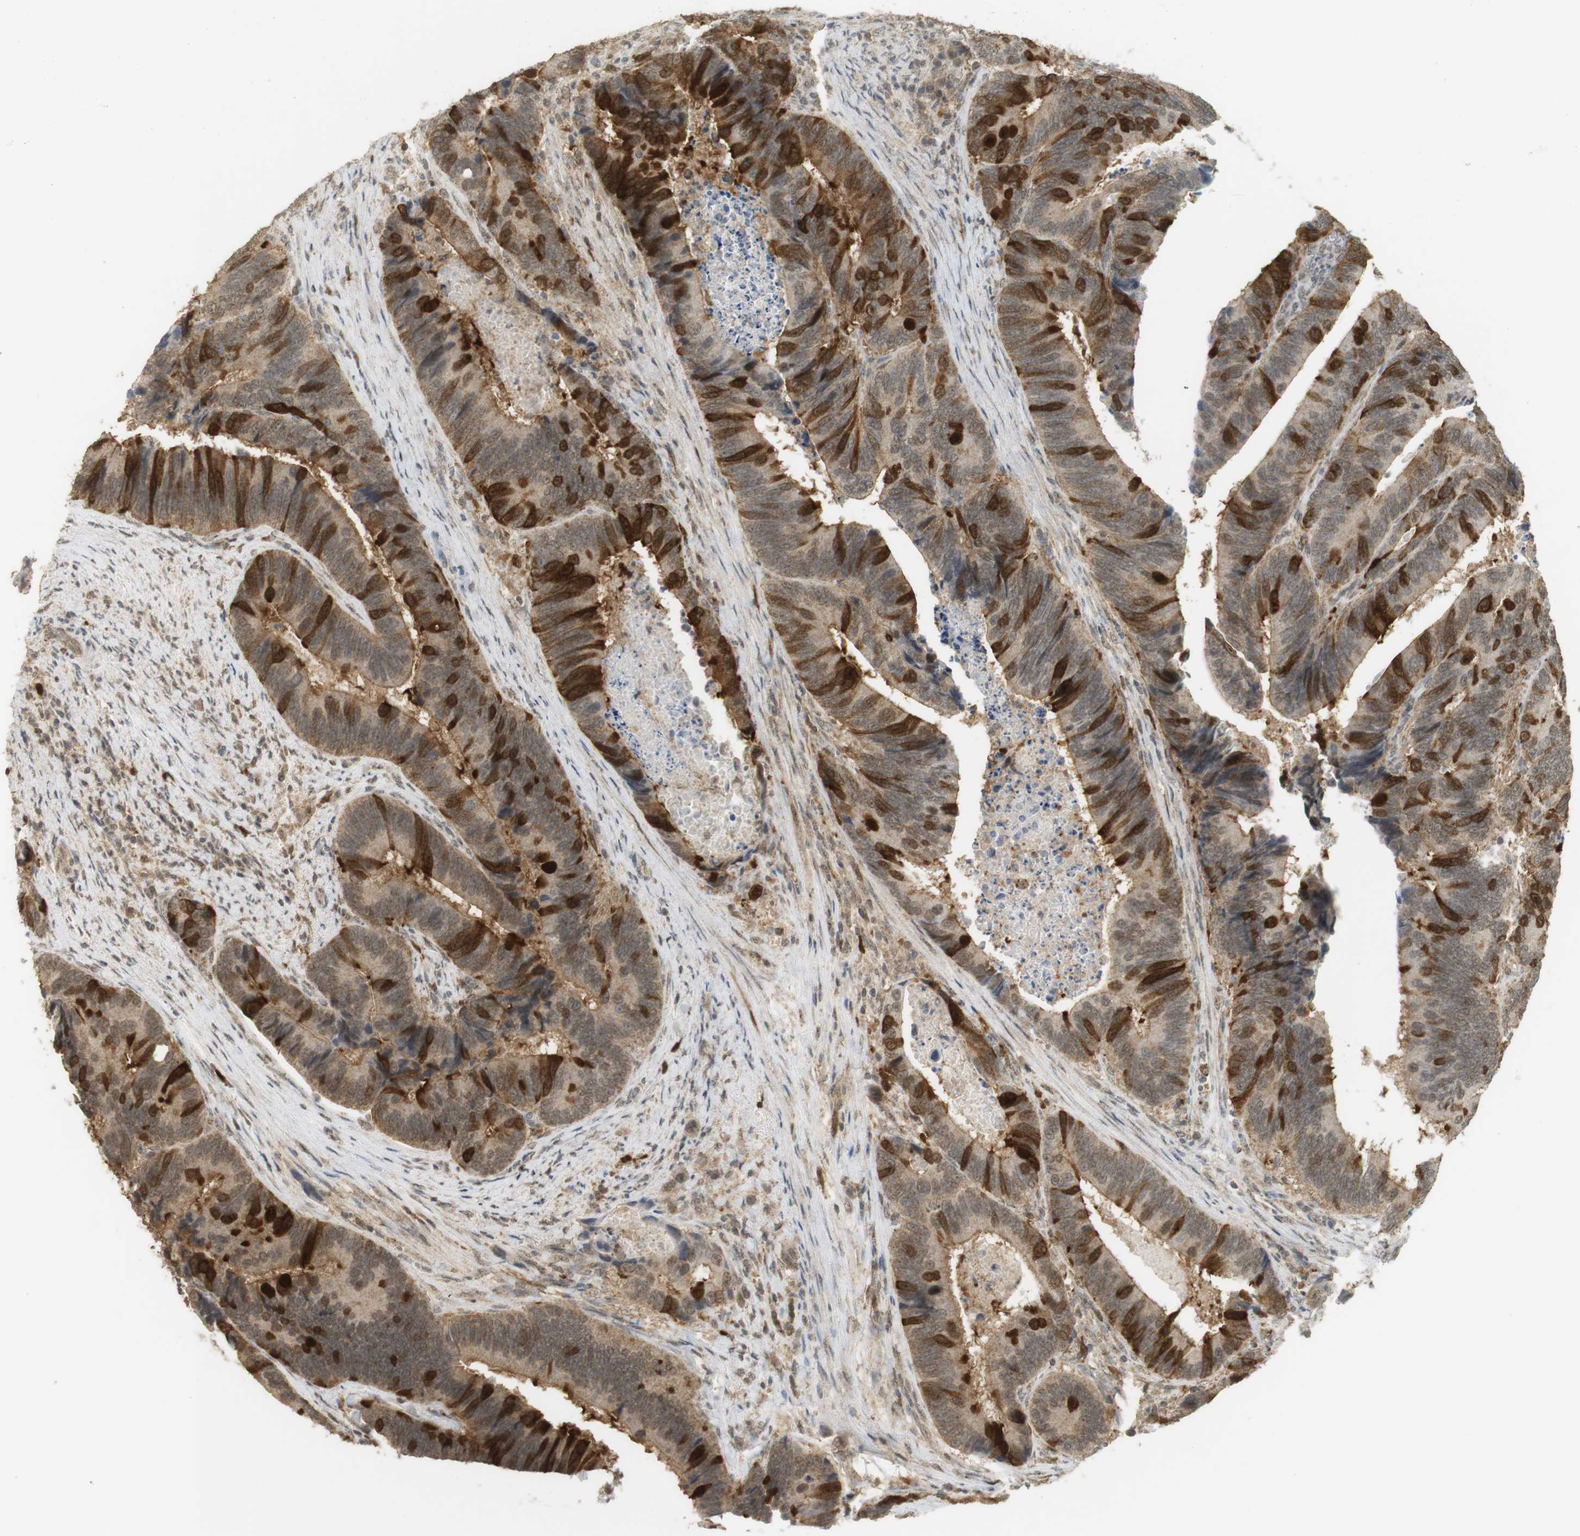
{"staining": {"intensity": "strong", "quantity": "<25%", "location": "cytoplasmic/membranous,nuclear"}, "tissue": "colorectal cancer", "cell_type": "Tumor cells", "image_type": "cancer", "snomed": [{"axis": "morphology", "description": "Inflammation, NOS"}, {"axis": "morphology", "description": "Adenocarcinoma, NOS"}, {"axis": "topography", "description": "Colon"}], "caption": "Immunohistochemical staining of colorectal cancer exhibits medium levels of strong cytoplasmic/membranous and nuclear protein staining in about <25% of tumor cells.", "gene": "TTK", "patient": {"sex": "male", "age": 72}}